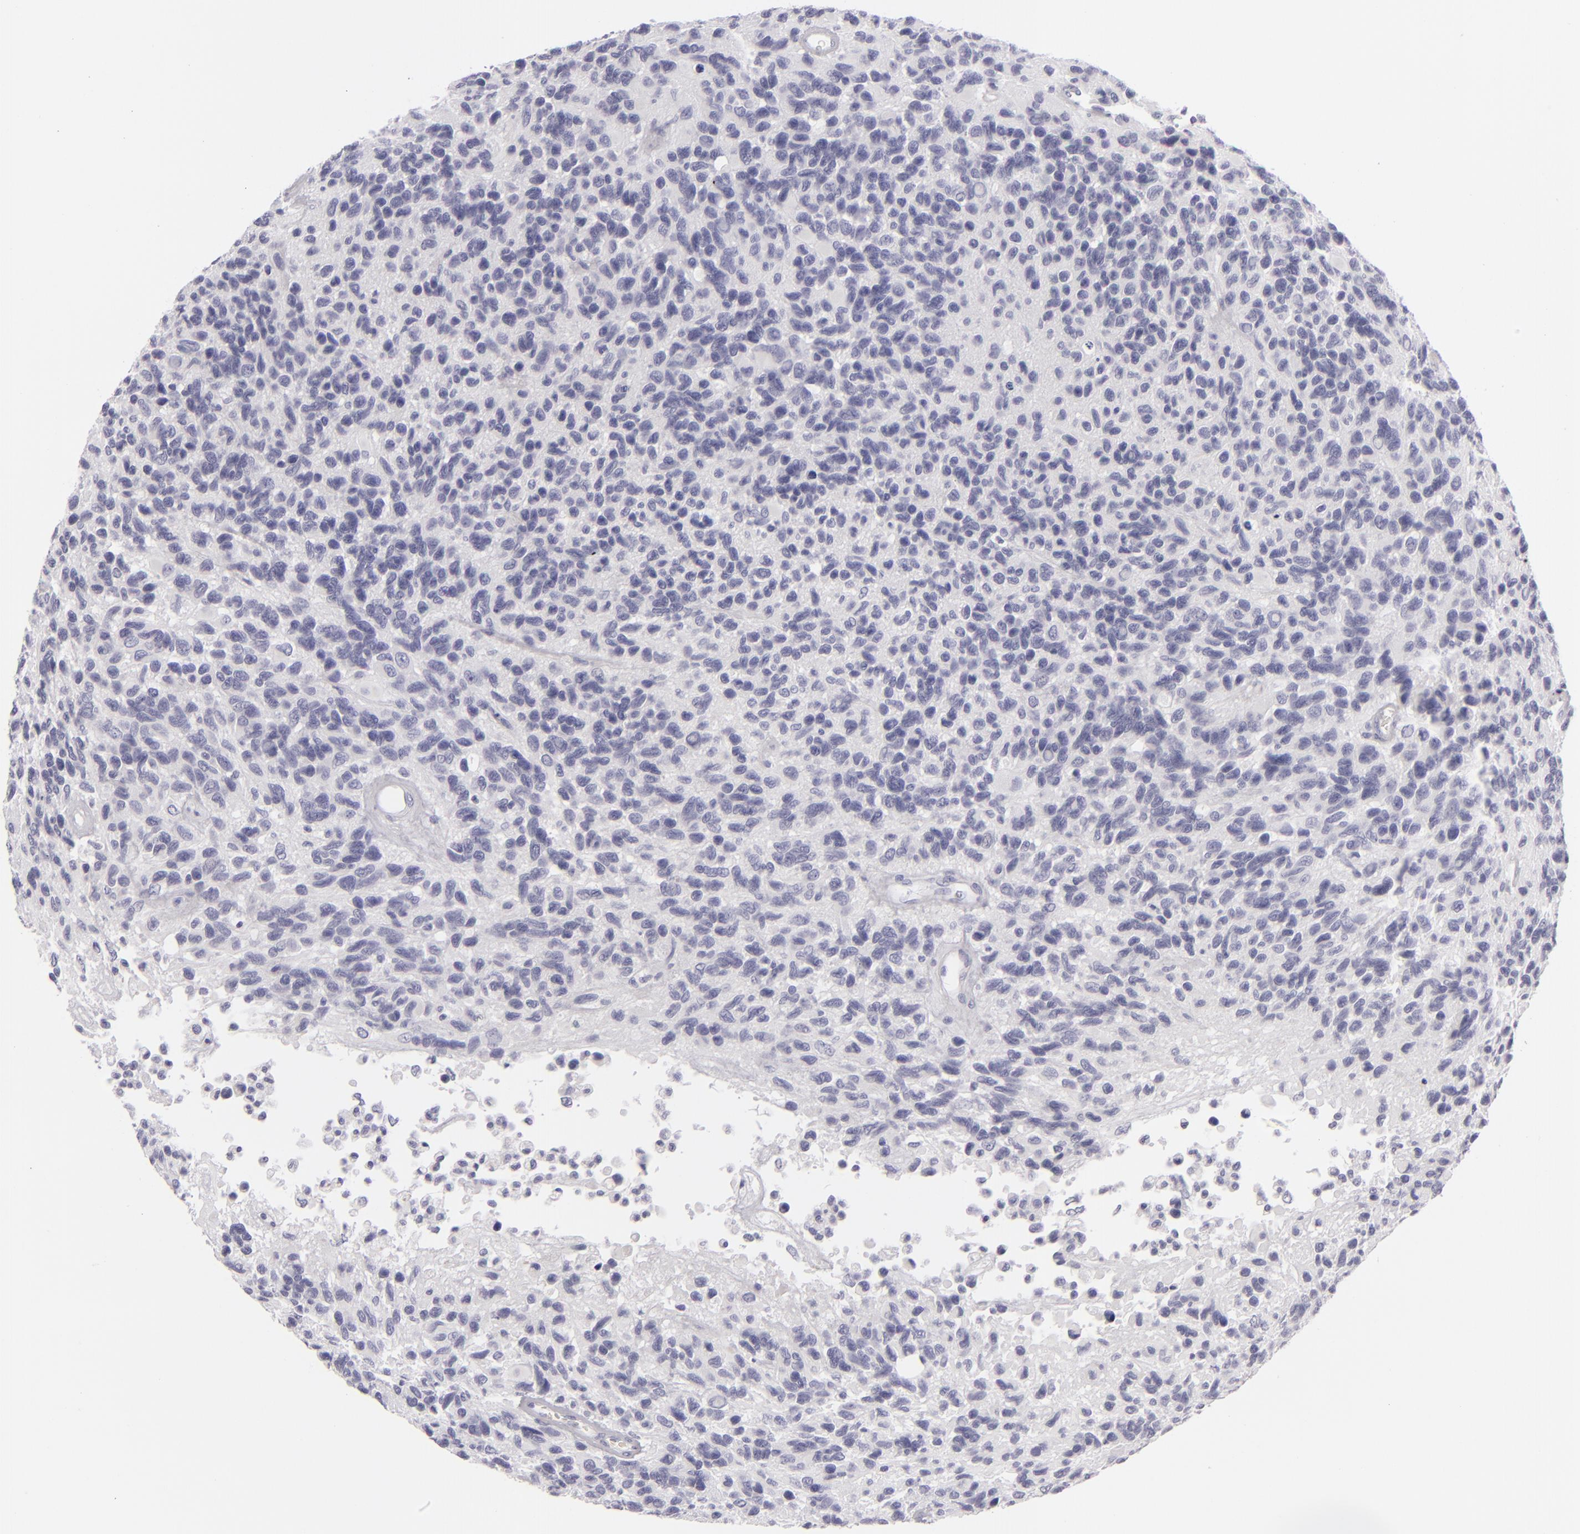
{"staining": {"intensity": "negative", "quantity": "none", "location": "none"}, "tissue": "glioma", "cell_type": "Tumor cells", "image_type": "cancer", "snomed": [{"axis": "morphology", "description": "Glioma, malignant, High grade"}, {"axis": "topography", "description": "Brain"}], "caption": "Image shows no significant protein expression in tumor cells of glioma.", "gene": "CDX2", "patient": {"sex": "male", "age": 77}}